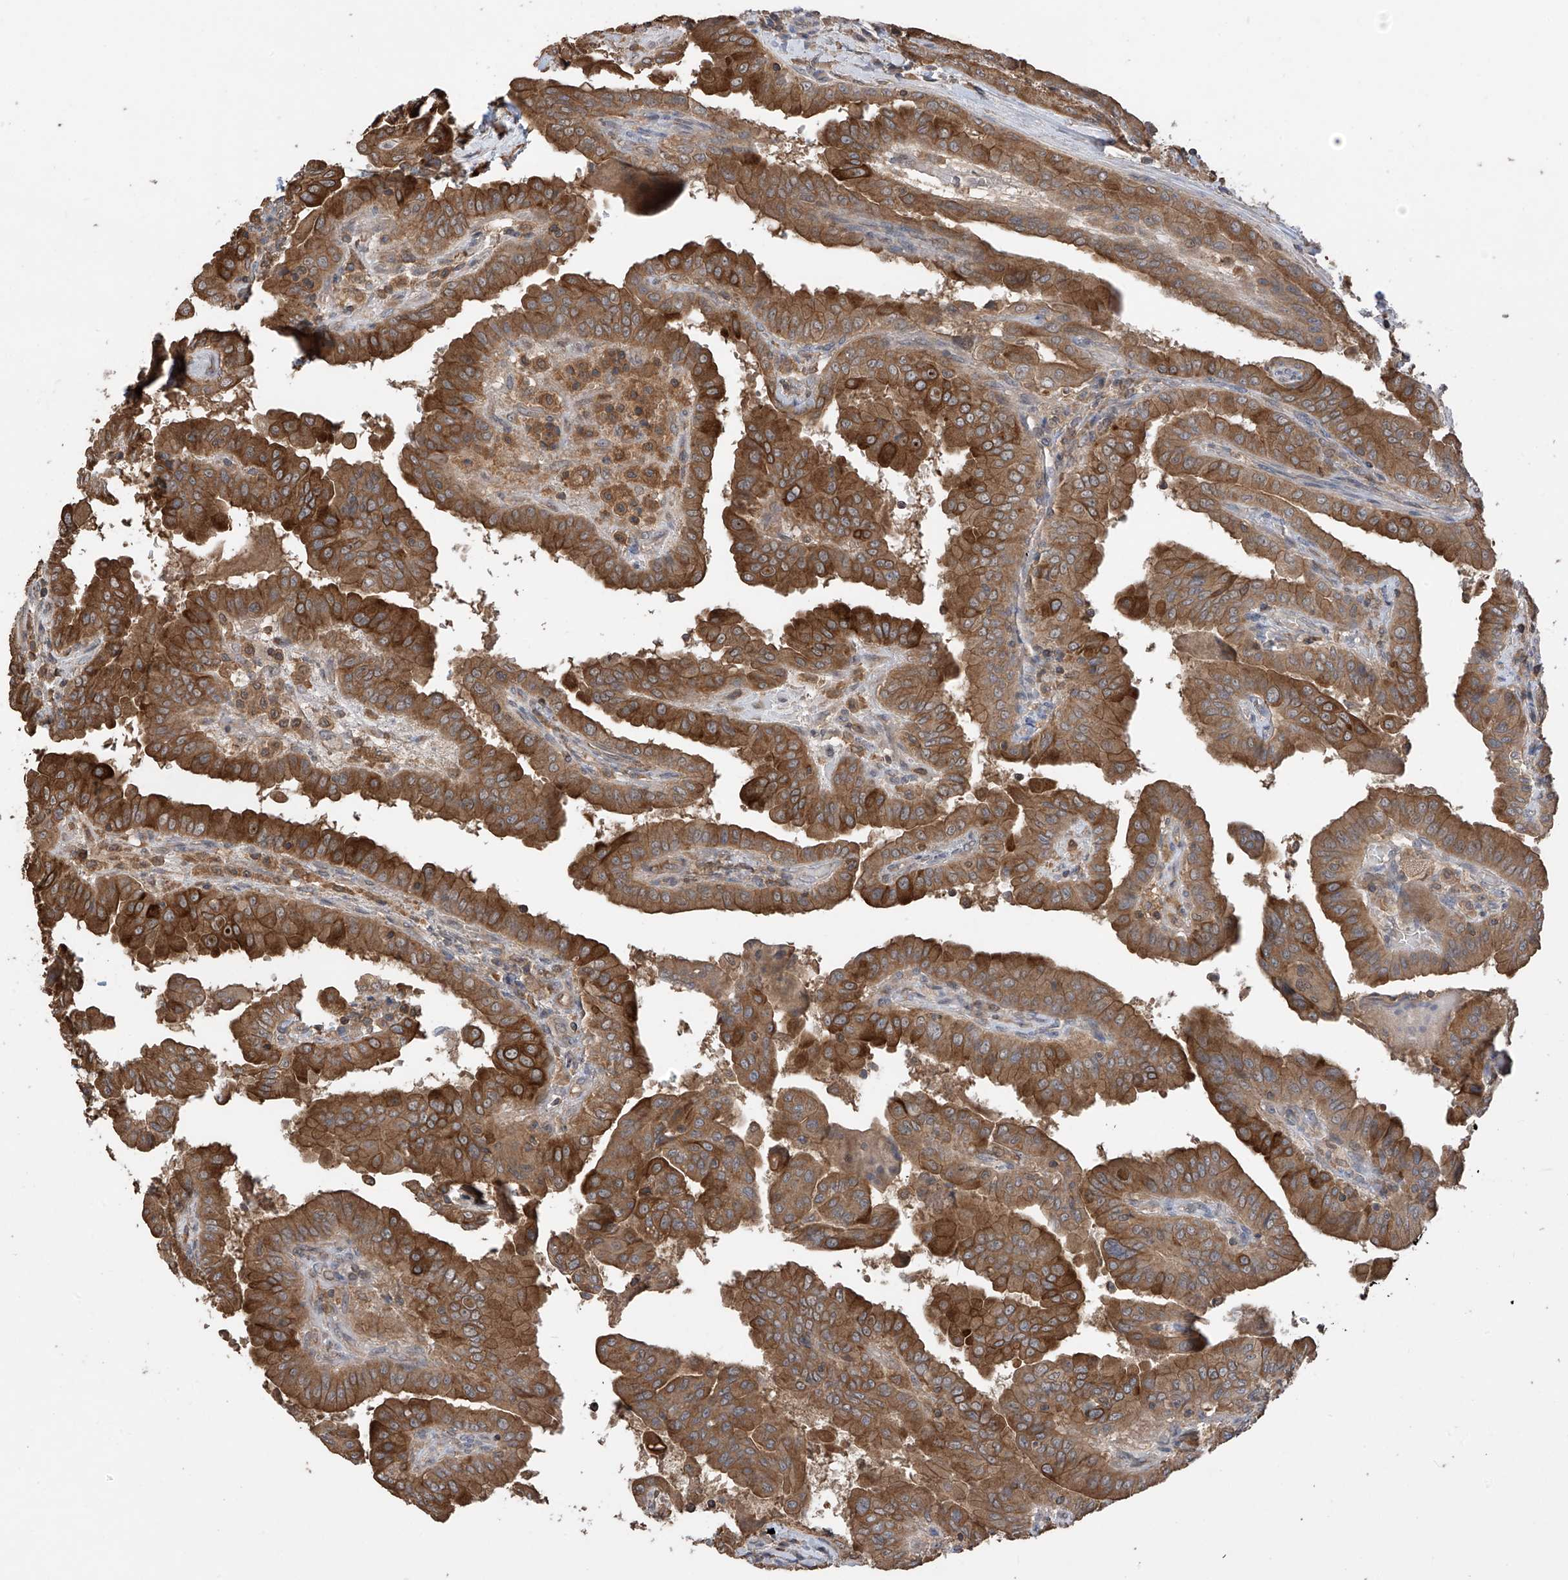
{"staining": {"intensity": "moderate", "quantity": ">75%", "location": "cytoplasmic/membranous"}, "tissue": "thyroid cancer", "cell_type": "Tumor cells", "image_type": "cancer", "snomed": [{"axis": "morphology", "description": "Papillary adenocarcinoma, NOS"}, {"axis": "topography", "description": "Thyroid gland"}], "caption": "A medium amount of moderate cytoplasmic/membranous staining is appreciated in about >75% of tumor cells in thyroid cancer tissue.", "gene": "RPAIN", "patient": {"sex": "male", "age": 33}}